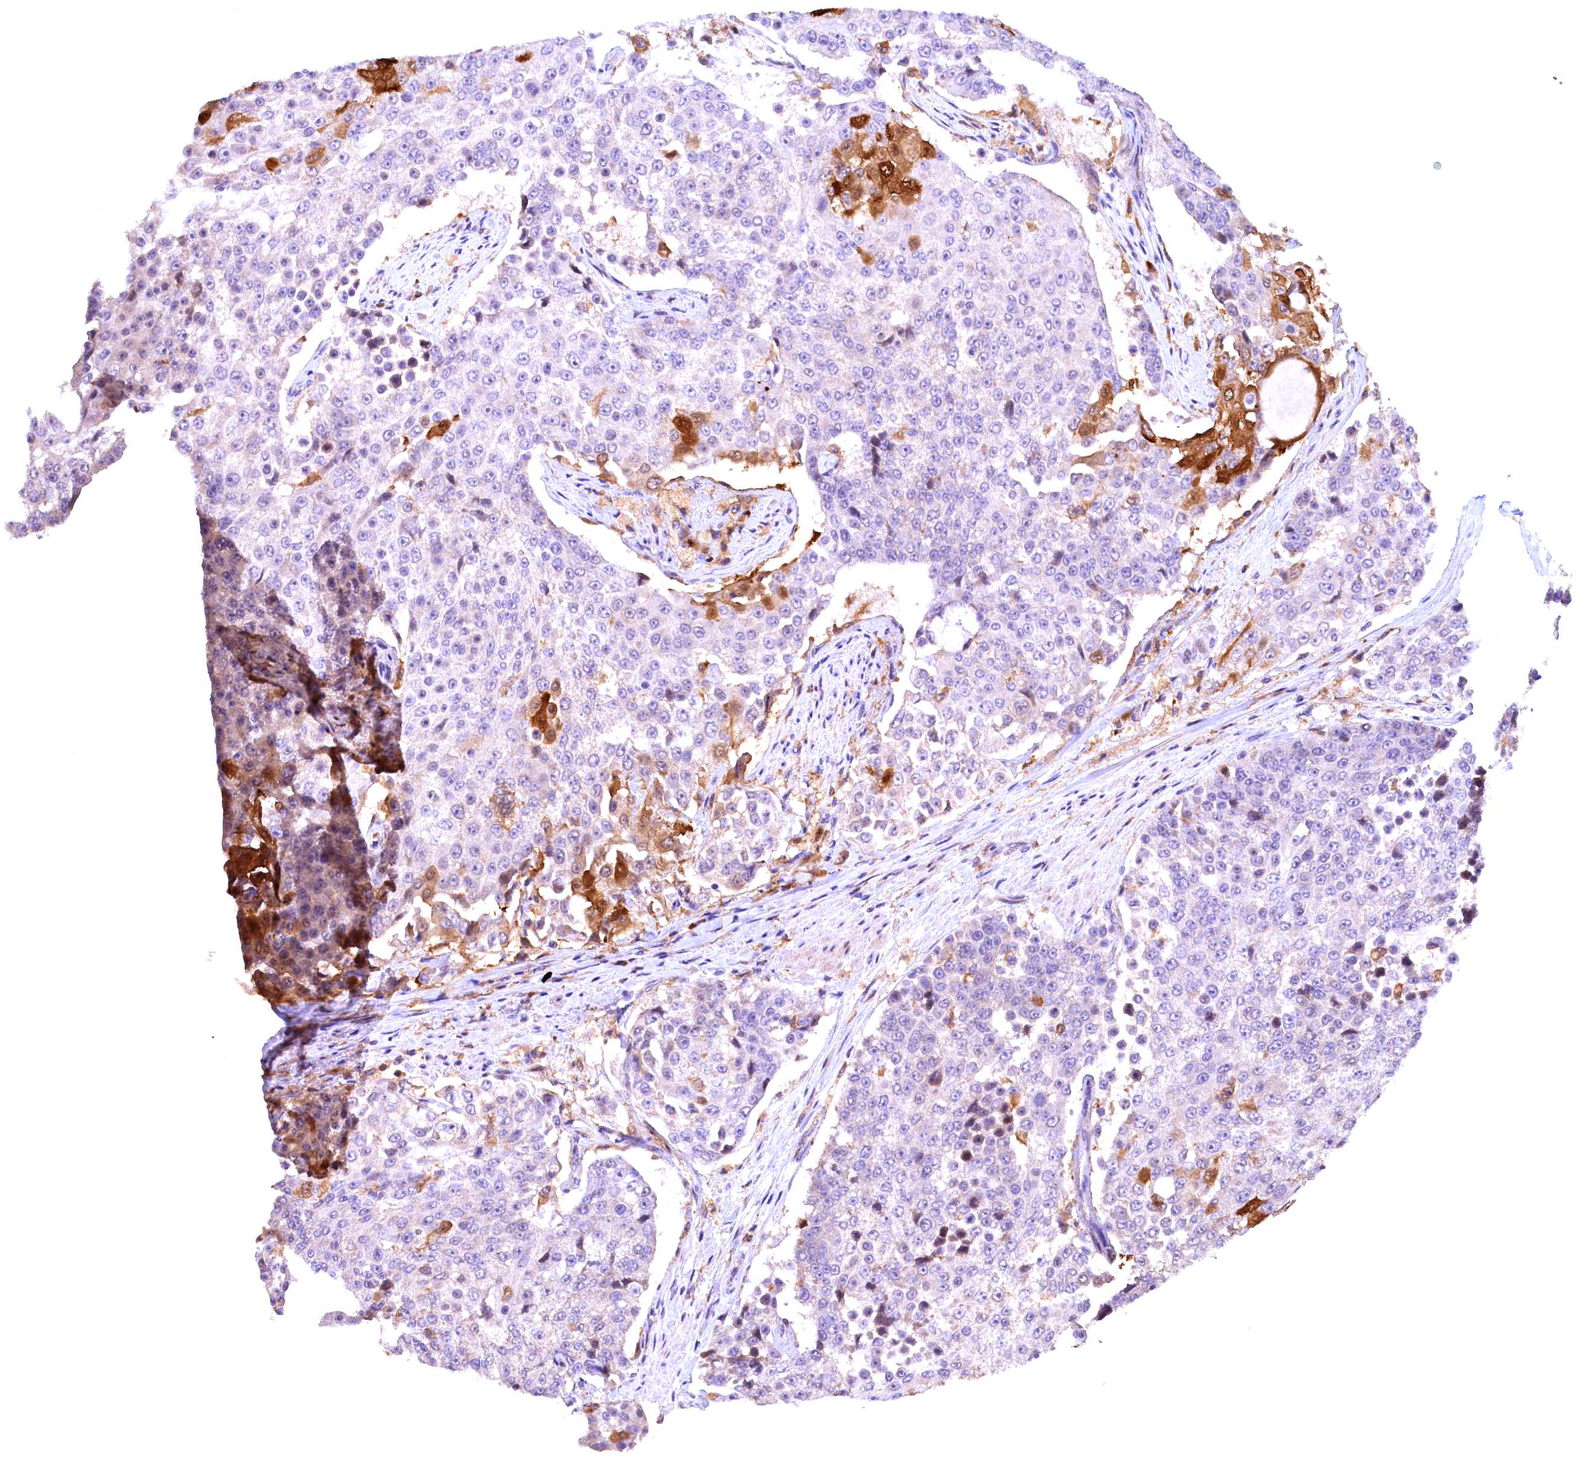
{"staining": {"intensity": "strong", "quantity": "<25%", "location": "cytoplasmic/membranous"}, "tissue": "urothelial cancer", "cell_type": "Tumor cells", "image_type": "cancer", "snomed": [{"axis": "morphology", "description": "Urothelial carcinoma, High grade"}, {"axis": "topography", "description": "Urinary bladder"}], "caption": "The photomicrograph displays immunohistochemical staining of urothelial cancer. There is strong cytoplasmic/membranous staining is identified in approximately <25% of tumor cells.", "gene": "NAIP", "patient": {"sex": "female", "age": 63}}